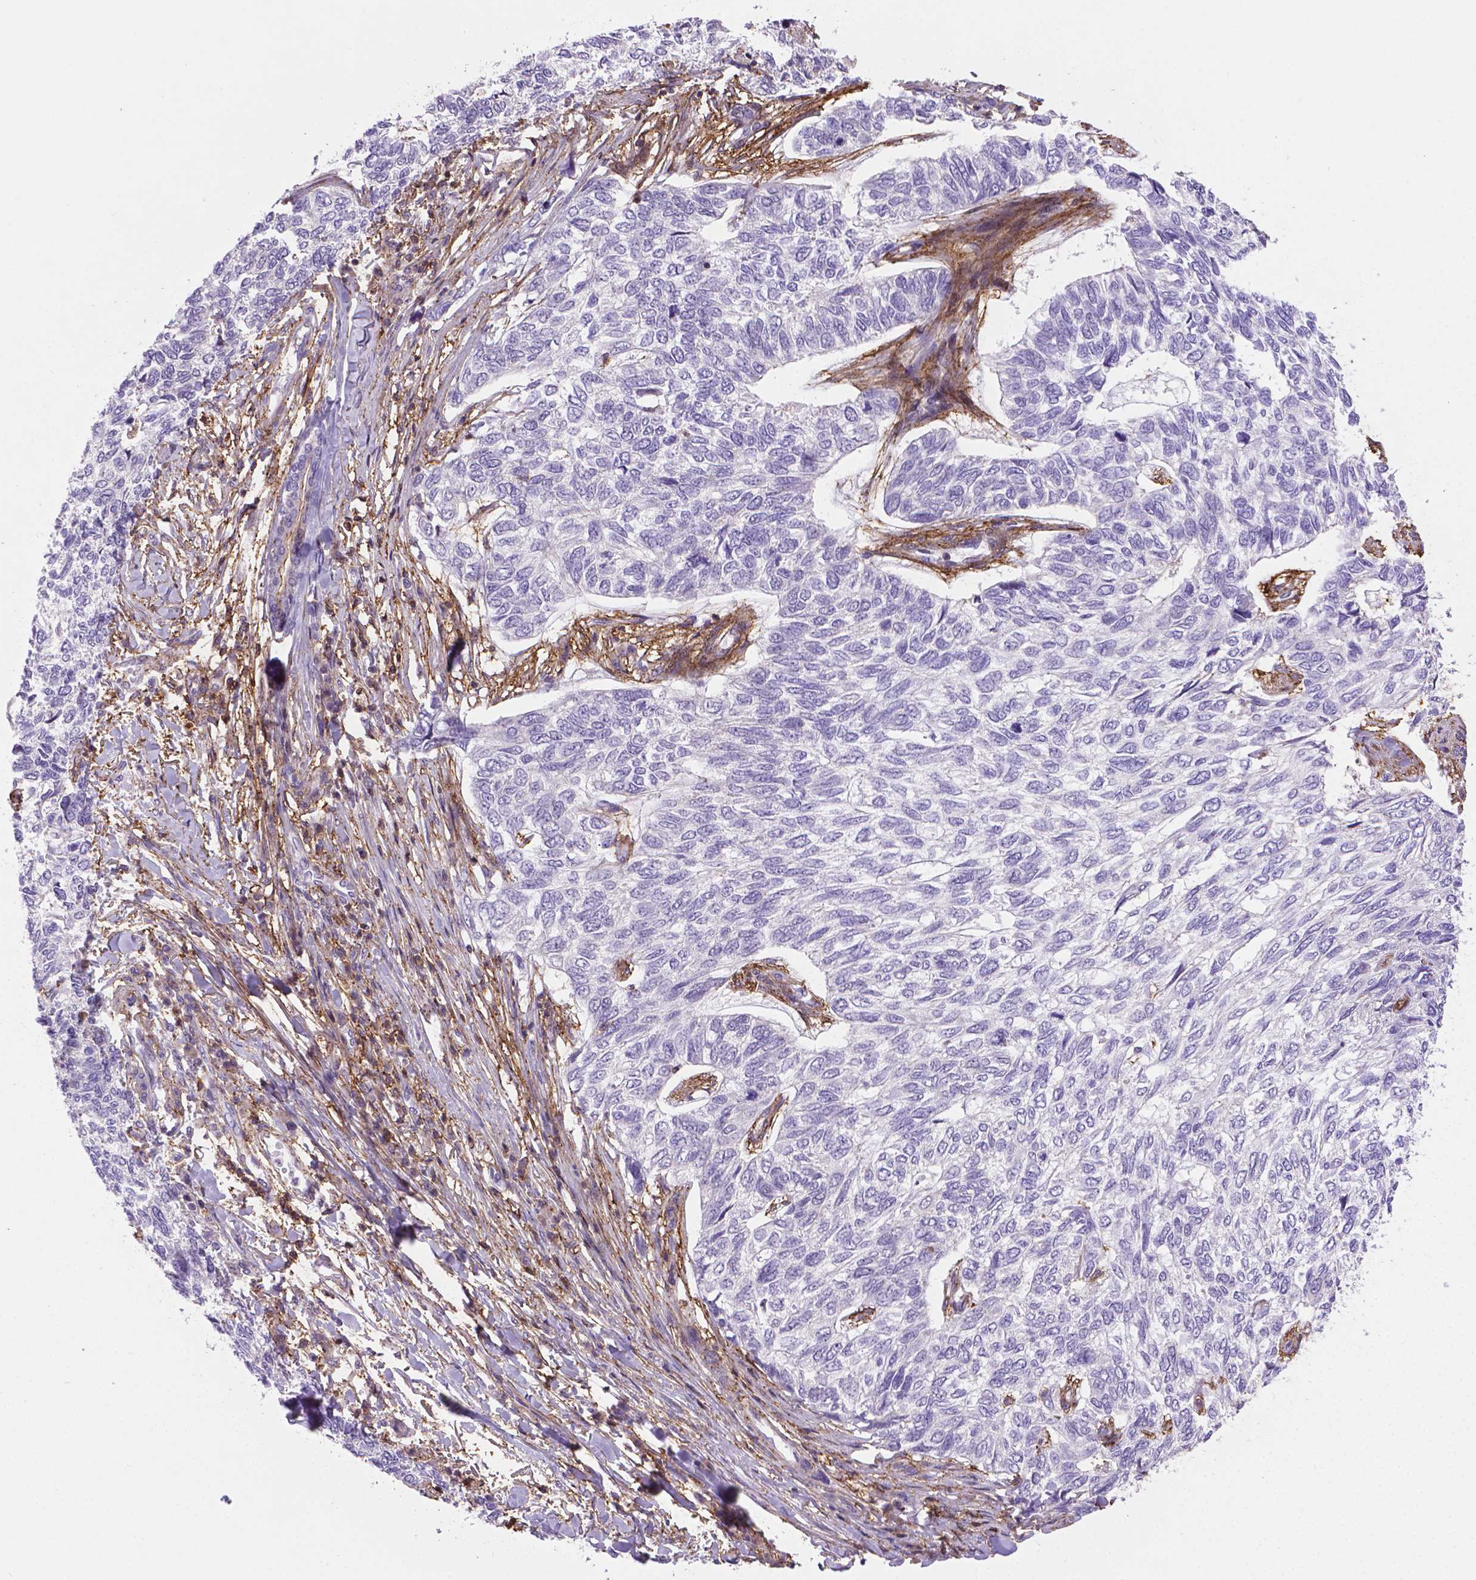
{"staining": {"intensity": "negative", "quantity": "none", "location": "none"}, "tissue": "skin cancer", "cell_type": "Tumor cells", "image_type": "cancer", "snomed": [{"axis": "morphology", "description": "Basal cell carcinoma"}, {"axis": "topography", "description": "Skin"}], "caption": "Immunohistochemical staining of skin cancer displays no significant expression in tumor cells.", "gene": "ACAD10", "patient": {"sex": "female", "age": 65}}